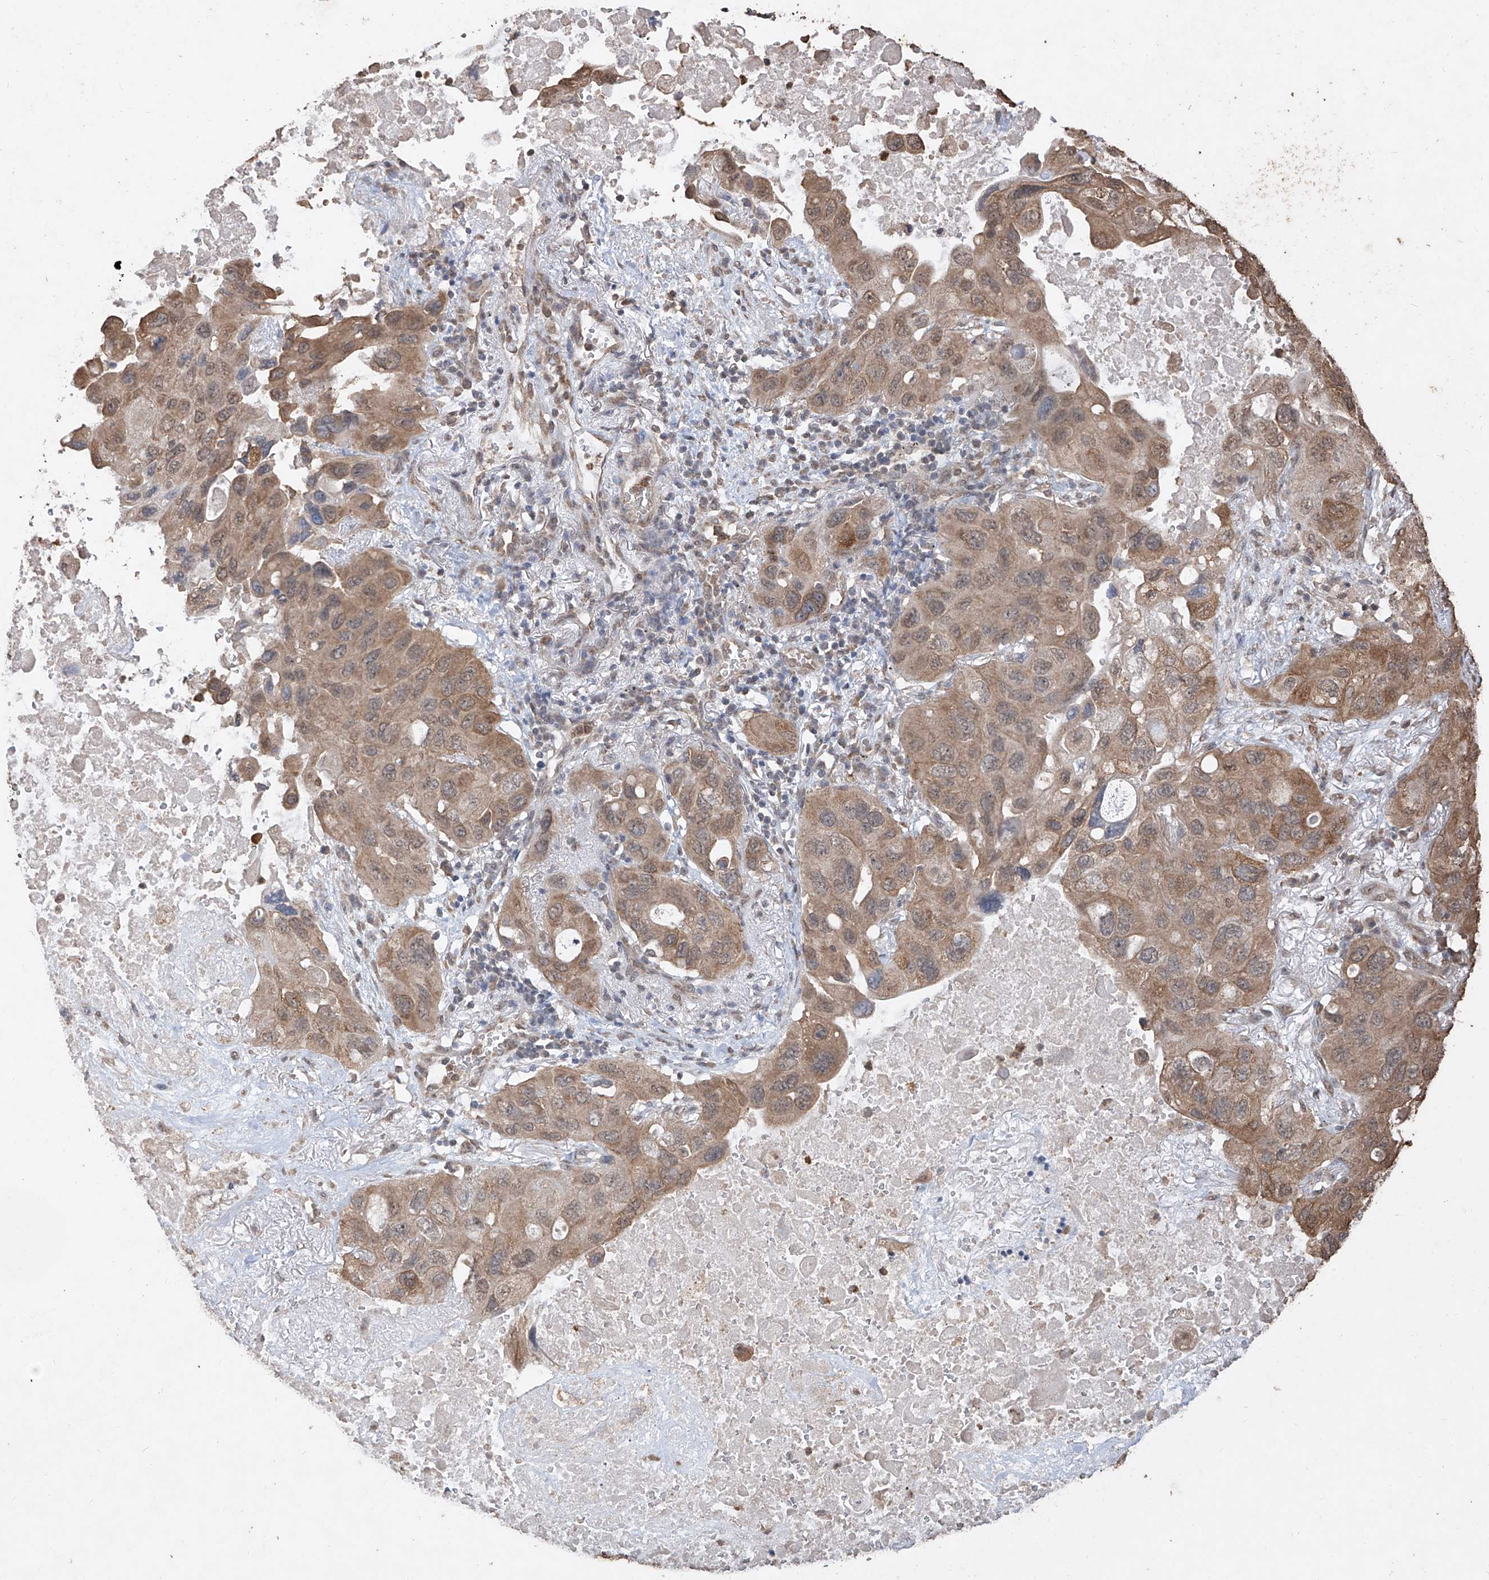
{"staining": {"intensity": "moderate", "quantity": ">75%", "location": "cytoplasmic/membranous,nuclear"}, "tissue": "lung cancer", "cell_type": "Tumor cells", "image_type": "cancer", "snomed": [{"axis": "morphology", "description": "Squamous cell carcinoma, NOS"}, {"axis": "topography", "description": "Lung"}], "caption": "Lung cancer (squamous cell carcinoma) was stained to show a protein in brown. There is medium levels of moderate cytoplasmic/membranous and nuclear staining in approximately >75% of tumor cells. Immunohistochemistry (ihc) stains the protein in brown and the nuclei are stained blue.", "gene": "ELOVL1", "patient": {"sex": "female", "age": 73}}